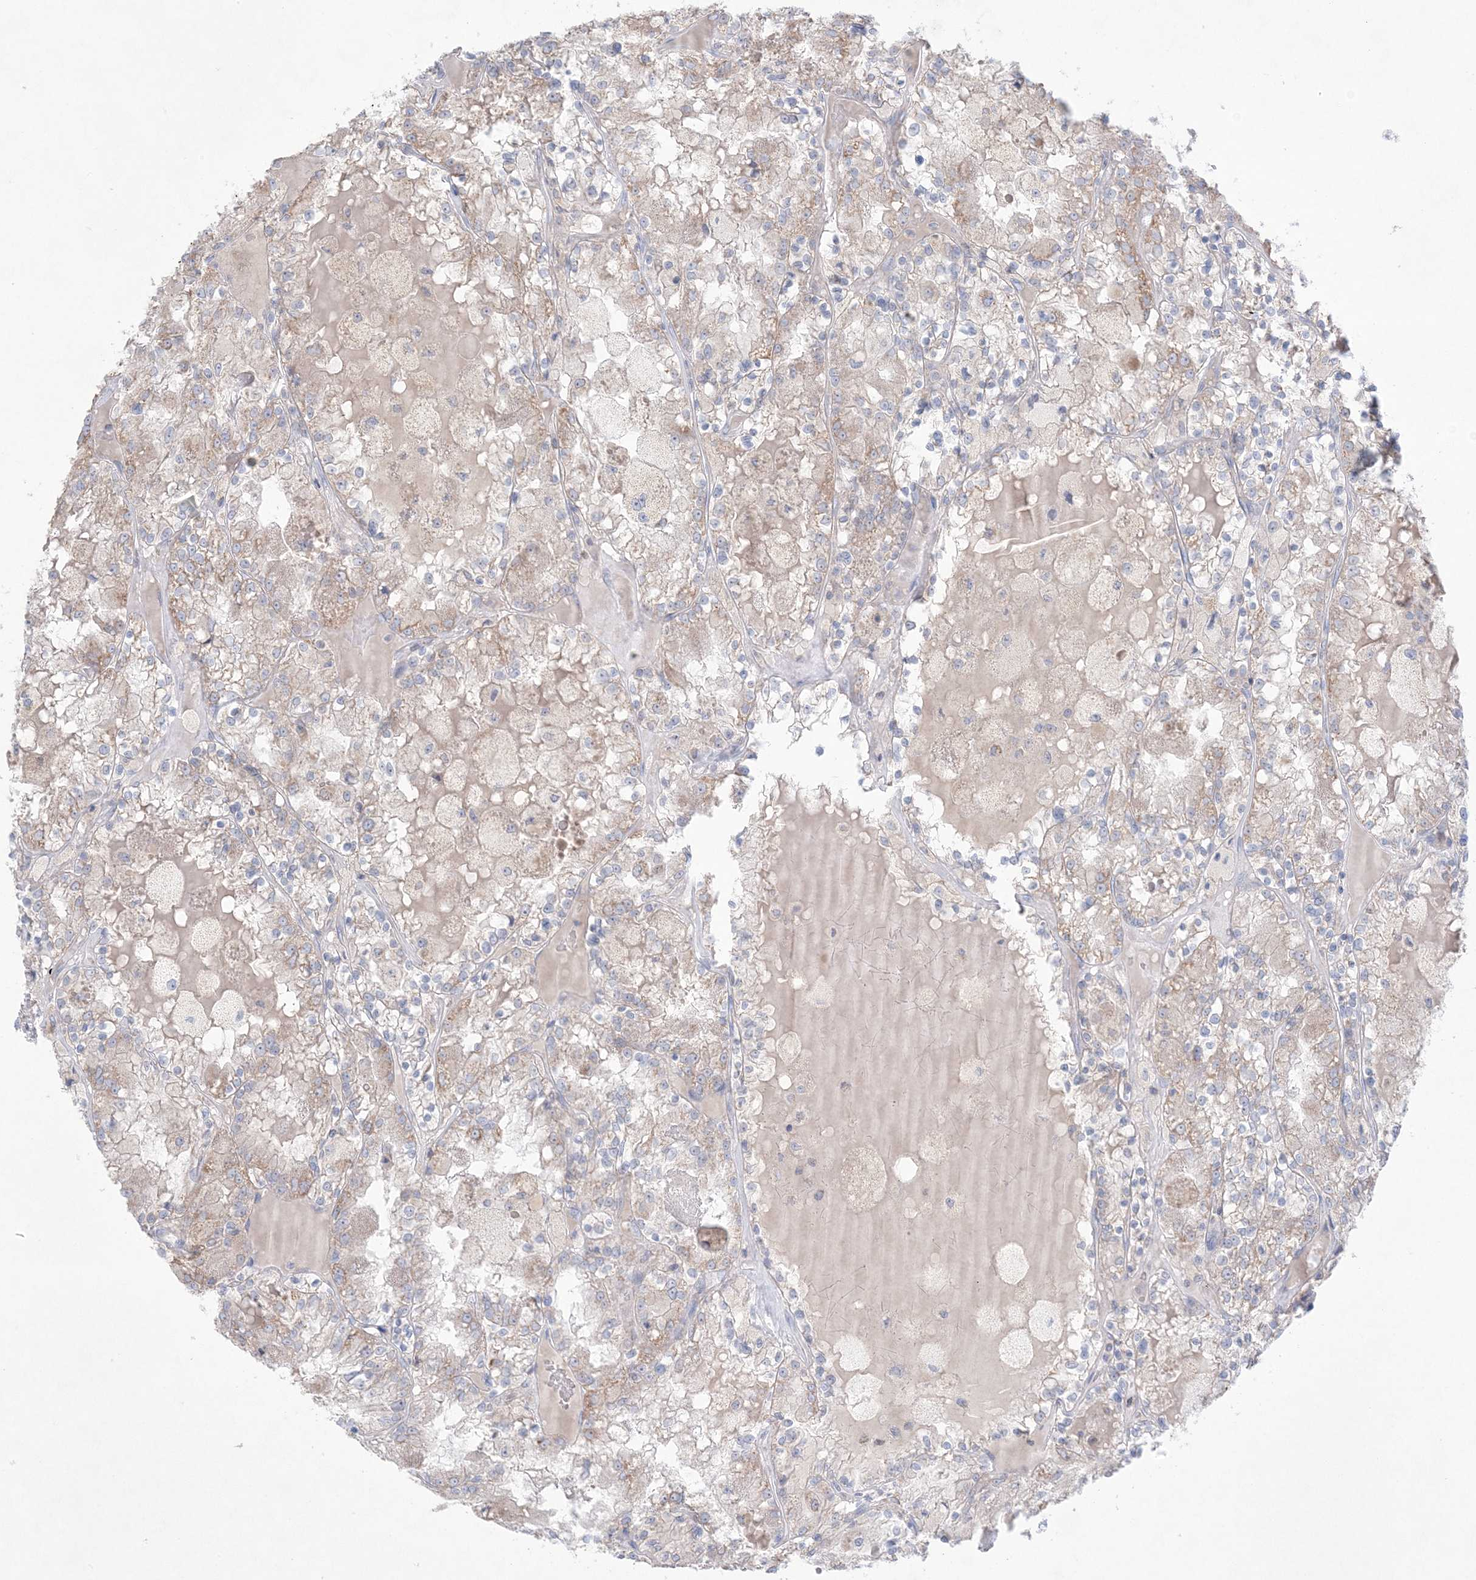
{"staining": {"intensity": "moderate", "quantity": "25%-75%", "location": "cytoplasmic/membranous"}, "tissue": "renal cancer", "cell_type": "Tumor cells", "image_type": "cancer", "snomed": [{"axis": "morphology", "description": "Adenocarcinoma, NOS"}, {"axis": "topography", "description": "Kidney"}], "caption": "A medium amount of moderate cytoplasmic/membranous positivity is seen in approximately 25%-75% of tumor cells in renal cancer (adenocarcinoma) tissue. (IHC, brightfield microscopy, high magnification).", "gene": "KCTD6", "patient": {"sex": "female", "age": 56}}